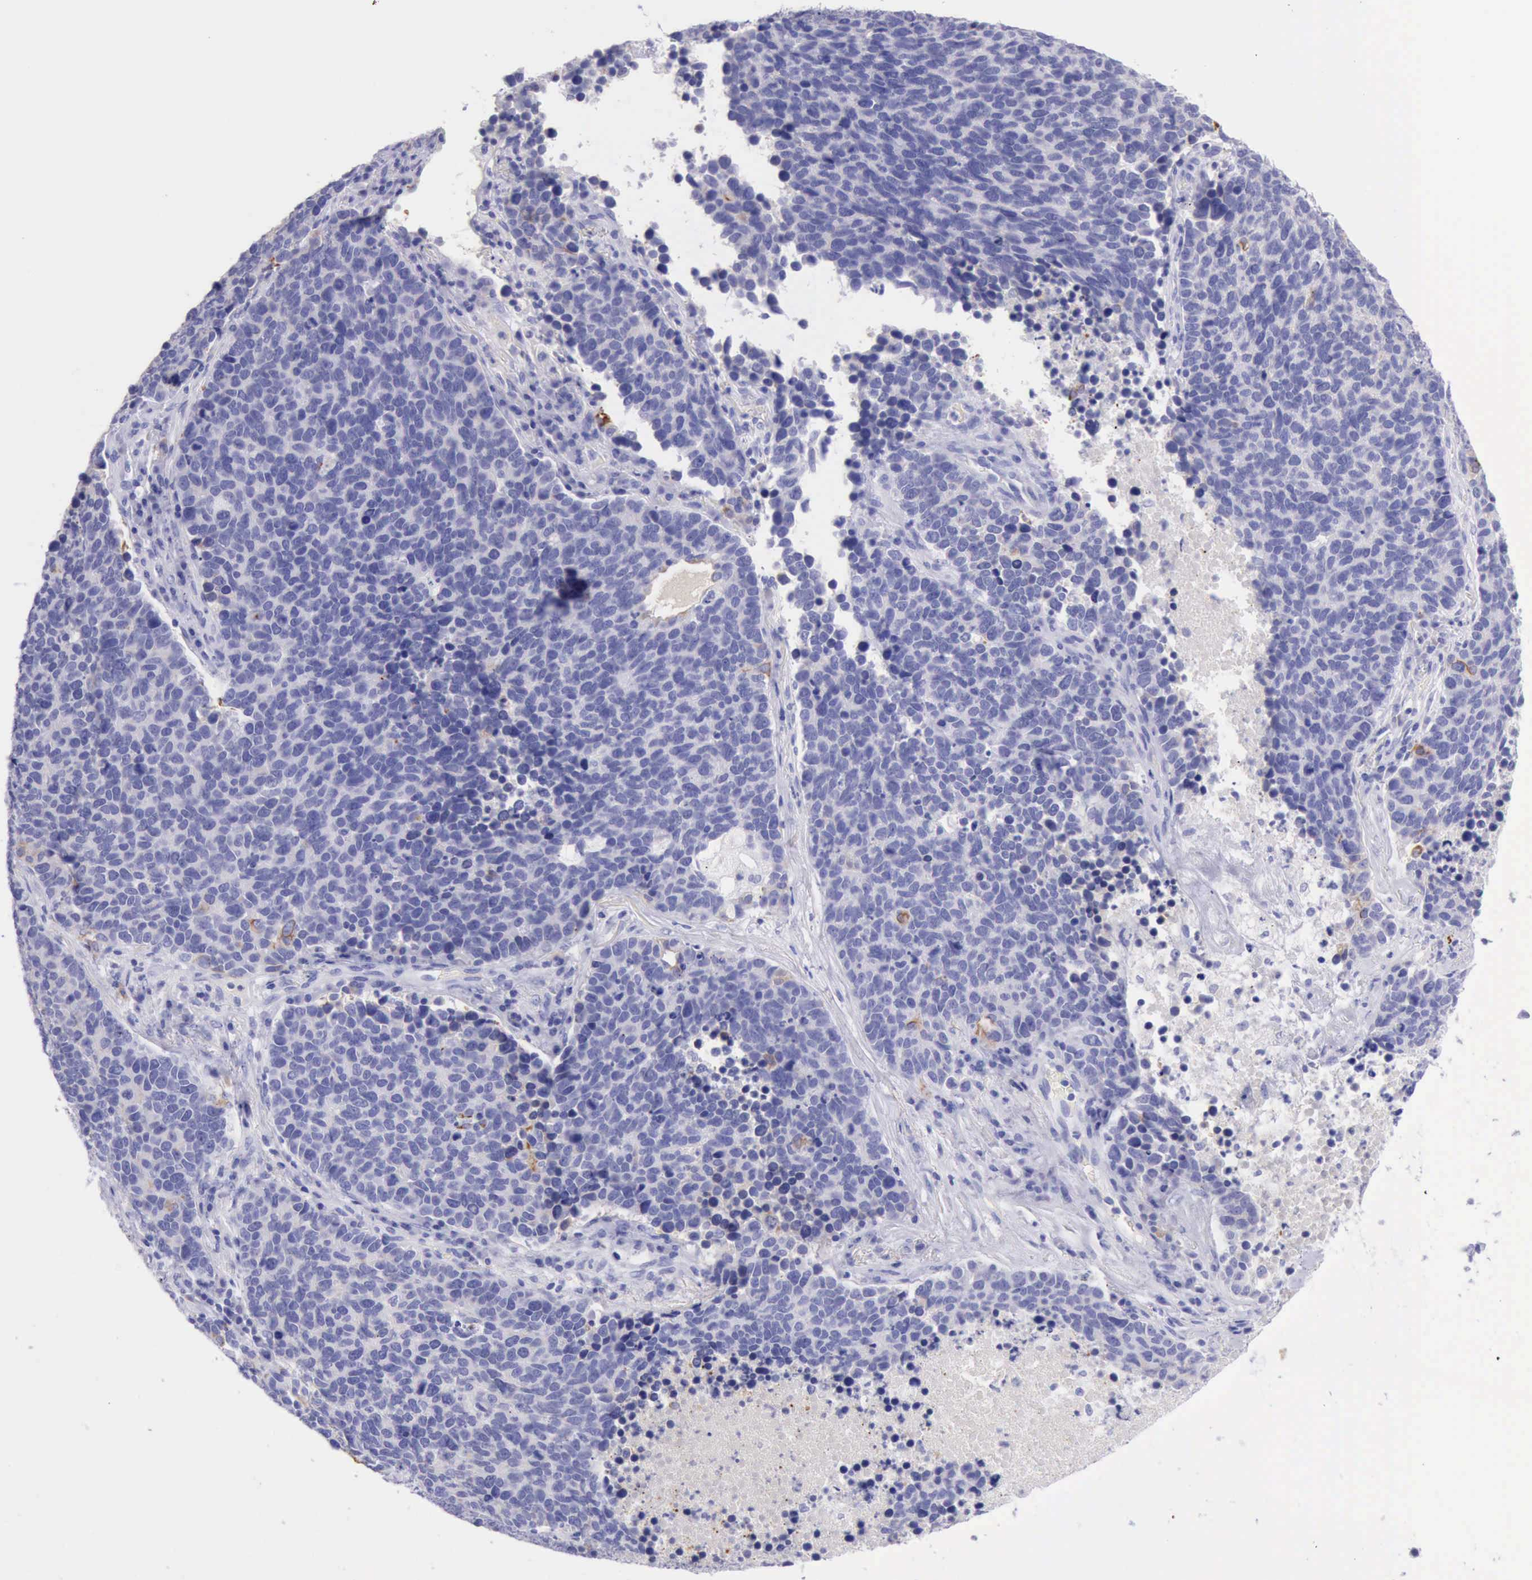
{"staining": {"intensity": "negative", "quantity": "none", "location": "none"}, "tissue": "lung cancer", "cell_type": "Tumor cells", "image_type": "cancer", "snomed": [{"axis": "morphology", "description": "Neoplasm, malignant, NOS"}, {"axis": "topography", "description": "Lung"}], "caption": "Immunohistochemistry photomicrograph of neoplastic tissue: human lung neoplasm (malignant) stained with DAB (3,3'-diaminobenzidine) exhibits no significant protein staining in tumor cells.", "gene": "KRT8", "patient": {"sex": "female", "age": 75}}